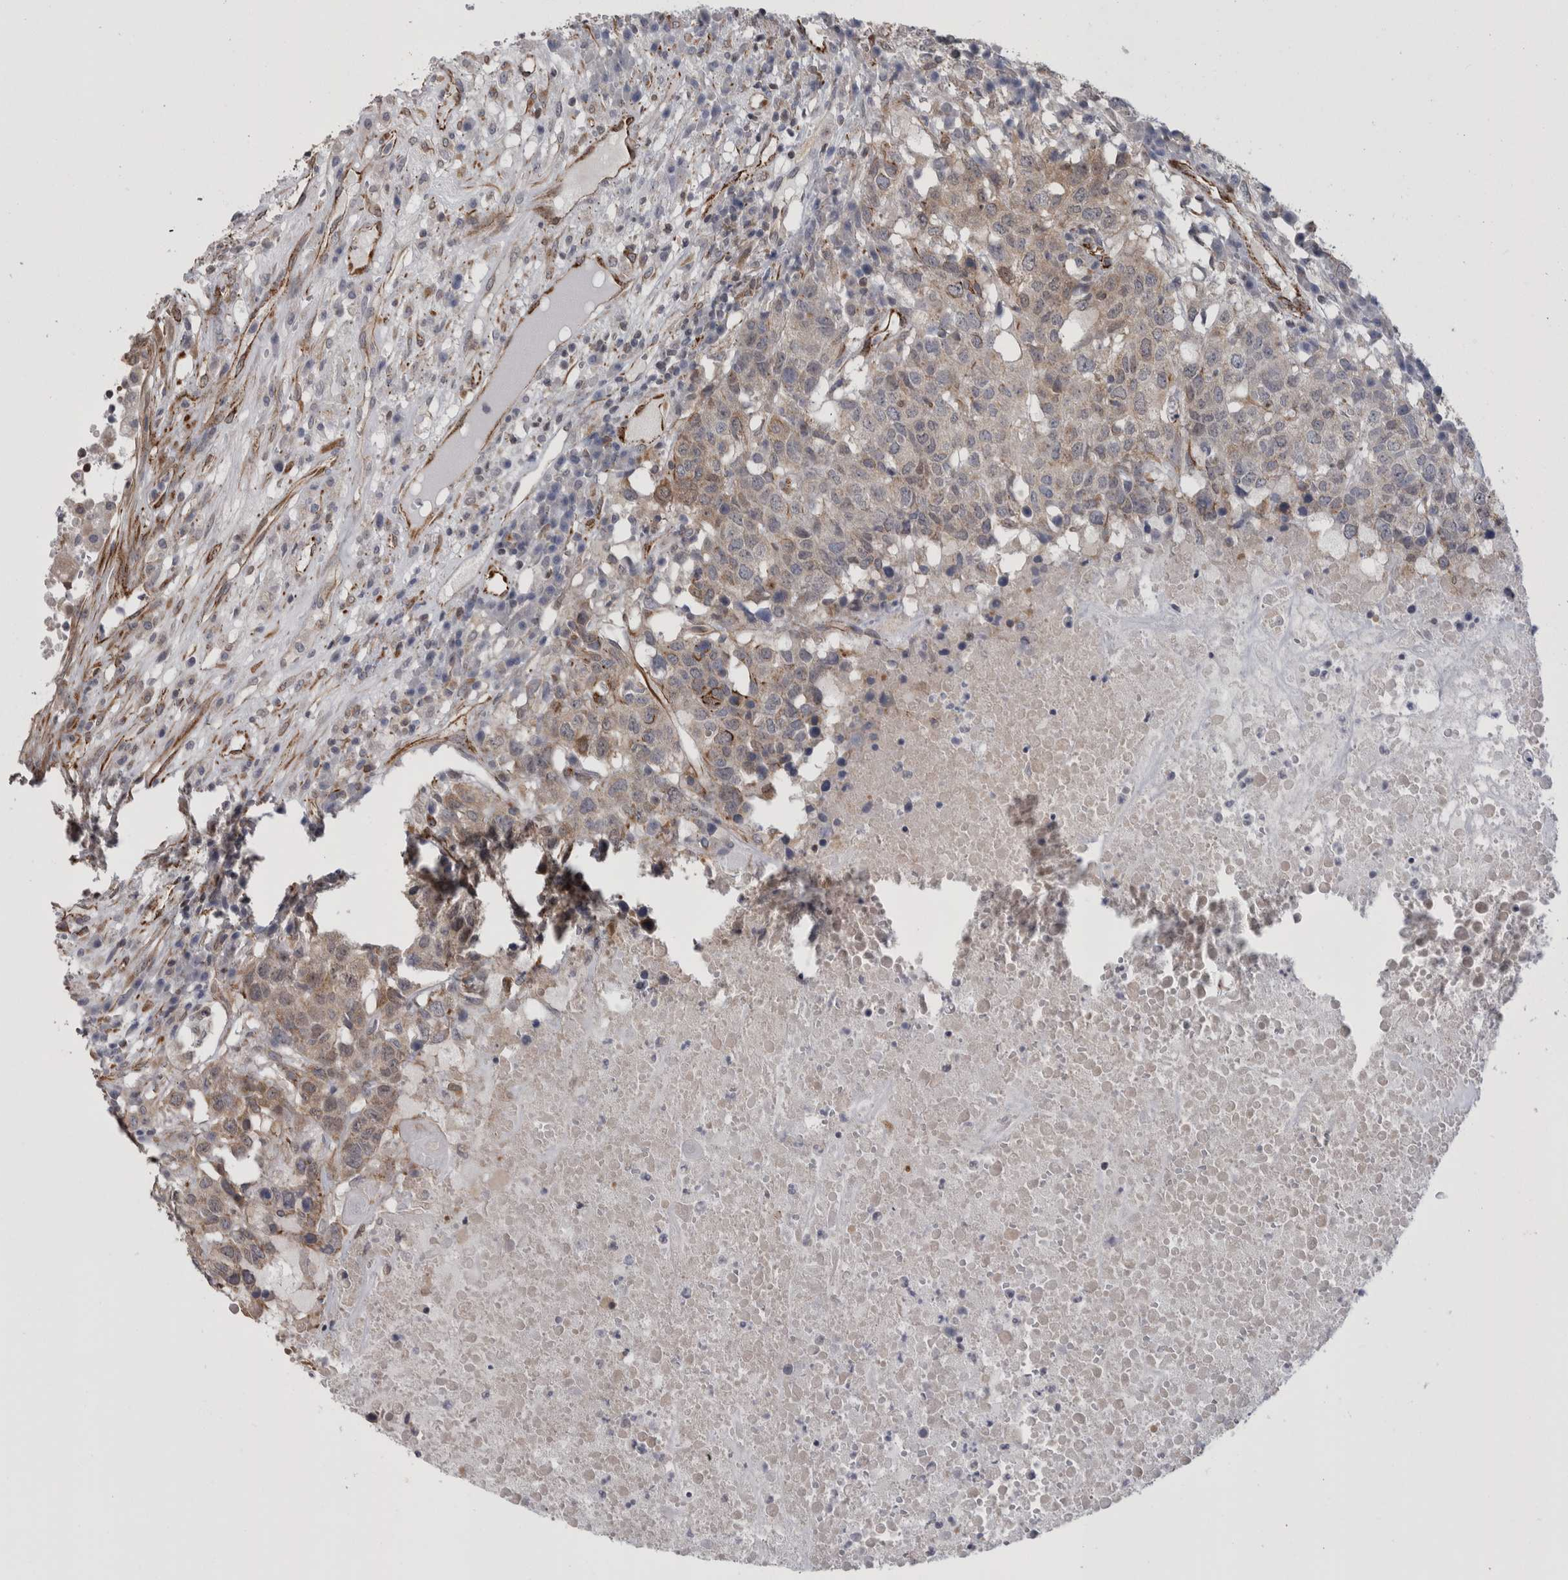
{"staining": {"intensity": "weak", "quantity": ">75%", "location": "cytoplasmic/membranous"}, "tissue": "head and neck cancer", "cell_type": "Tumor cells", "image_type": "cancer", "snomed": [{"axis": "morphology", "description": "Squamous cell carcinoma, NOS"}, {"axis": "topography", "description": "Head-Neck"}], "caption": "The image shows immunohistochemical staining of squamous cell carcinoma (head and neck). There is weak cytoplasmic/membranous positivity is identified in about >75% of tumor cells.", "gene": "ACOT7", "patient": {"sex": "male", "age": 66}}